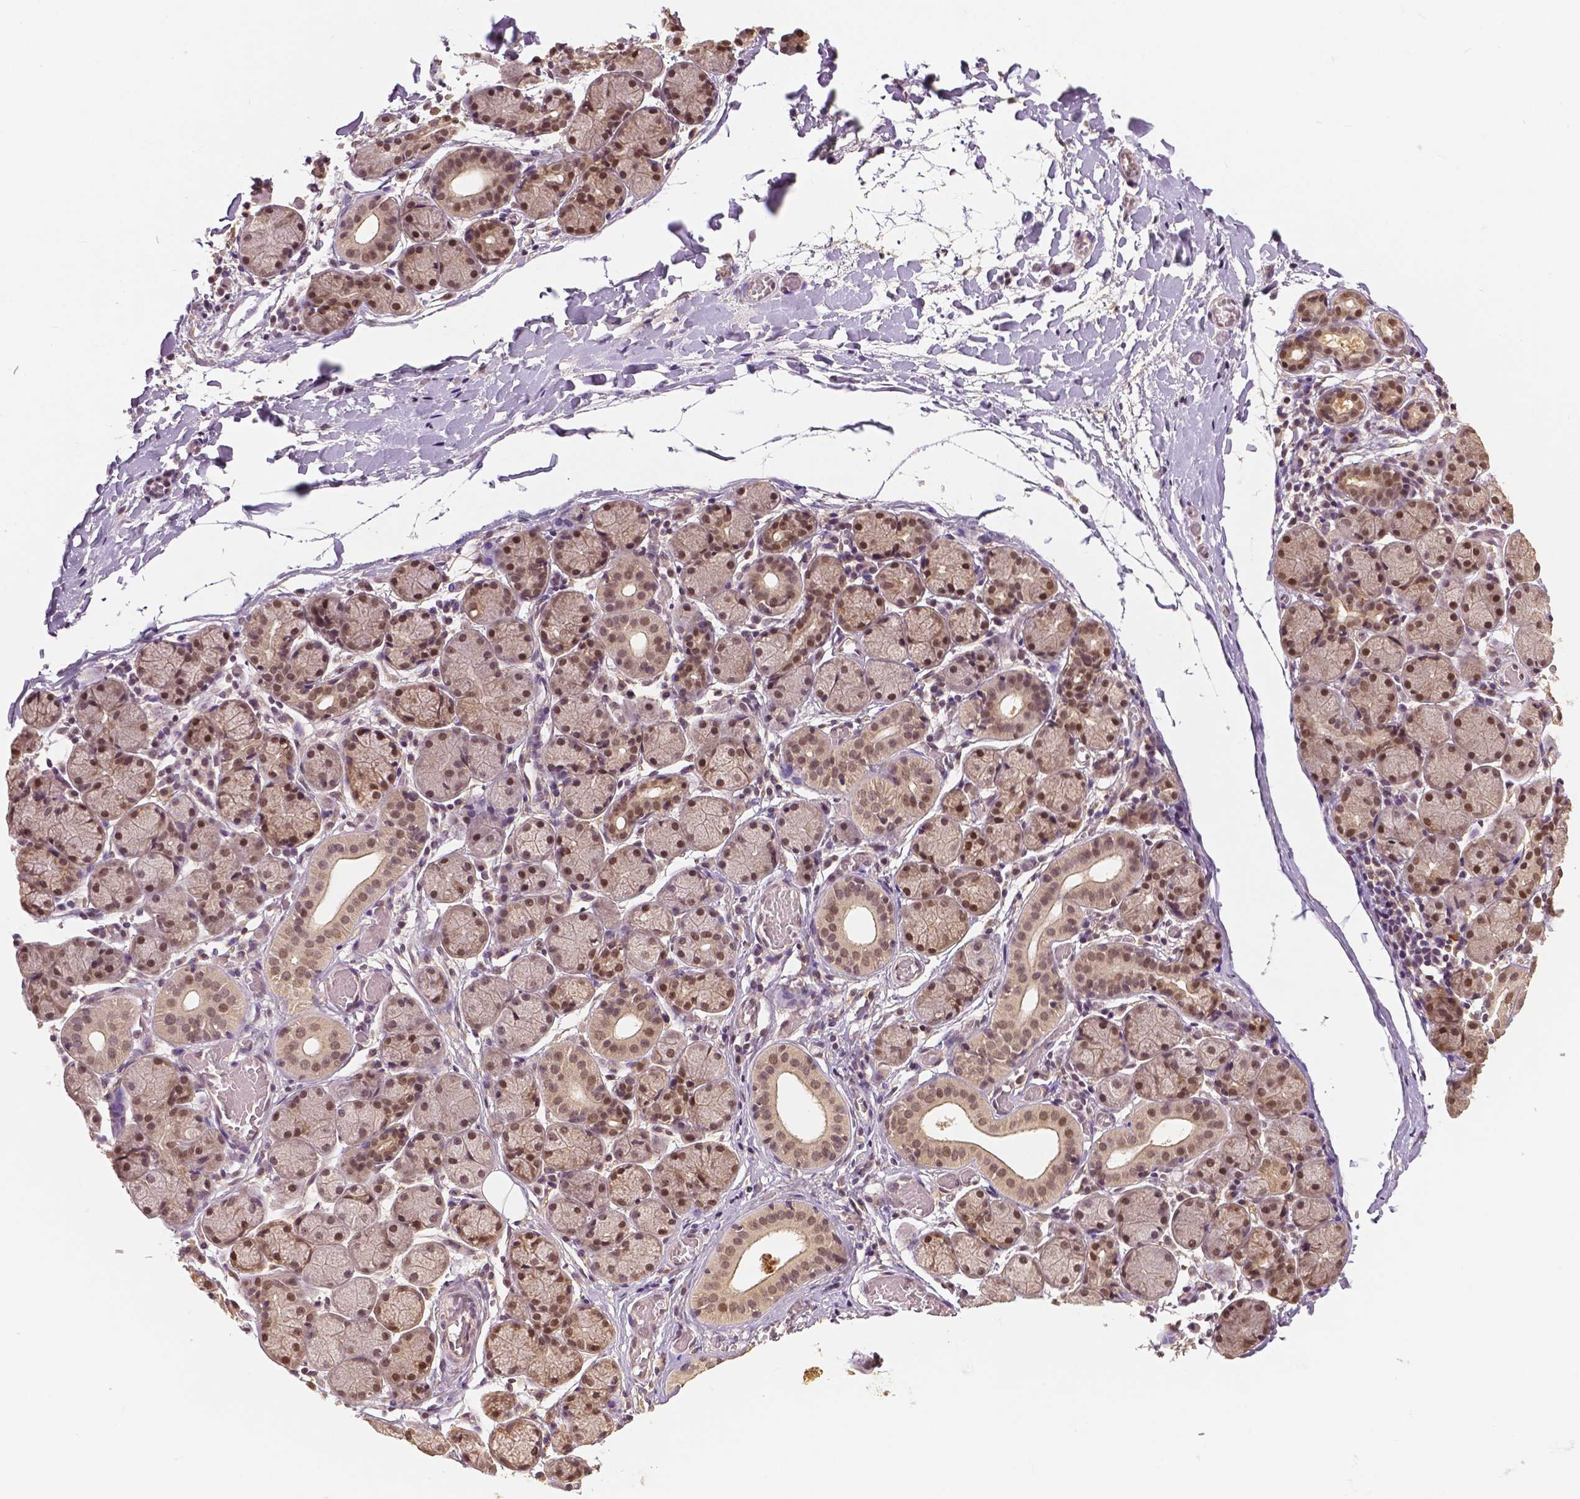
{"staining": {"intensity": "moderate", "quantity": "25%-75%", "location": "cytoplasmic/membranous,nuclear"}, "tissue": "salivary gland", "cell_type": "Glandular cells", "image_type": "normal", "snomed": [{"axis": "morphology", "description": "Normal tissue, NOS"}, {"axis": "topography", "description": "Salivary gland"}], "caption": "The micrograph displays immunohistochemical staining of normal salivary gland. There is moderate cytoplasmic/membranous,nuclear positivity is appreciated in approximately 25%-75% of glandular cells. (DAB (3,3'-diaminobenzidine) IHC with brightfield microscopy, high magnification).", "gene": "MAP1LC3B", "patient": {"sex": "female", "age": 24}}